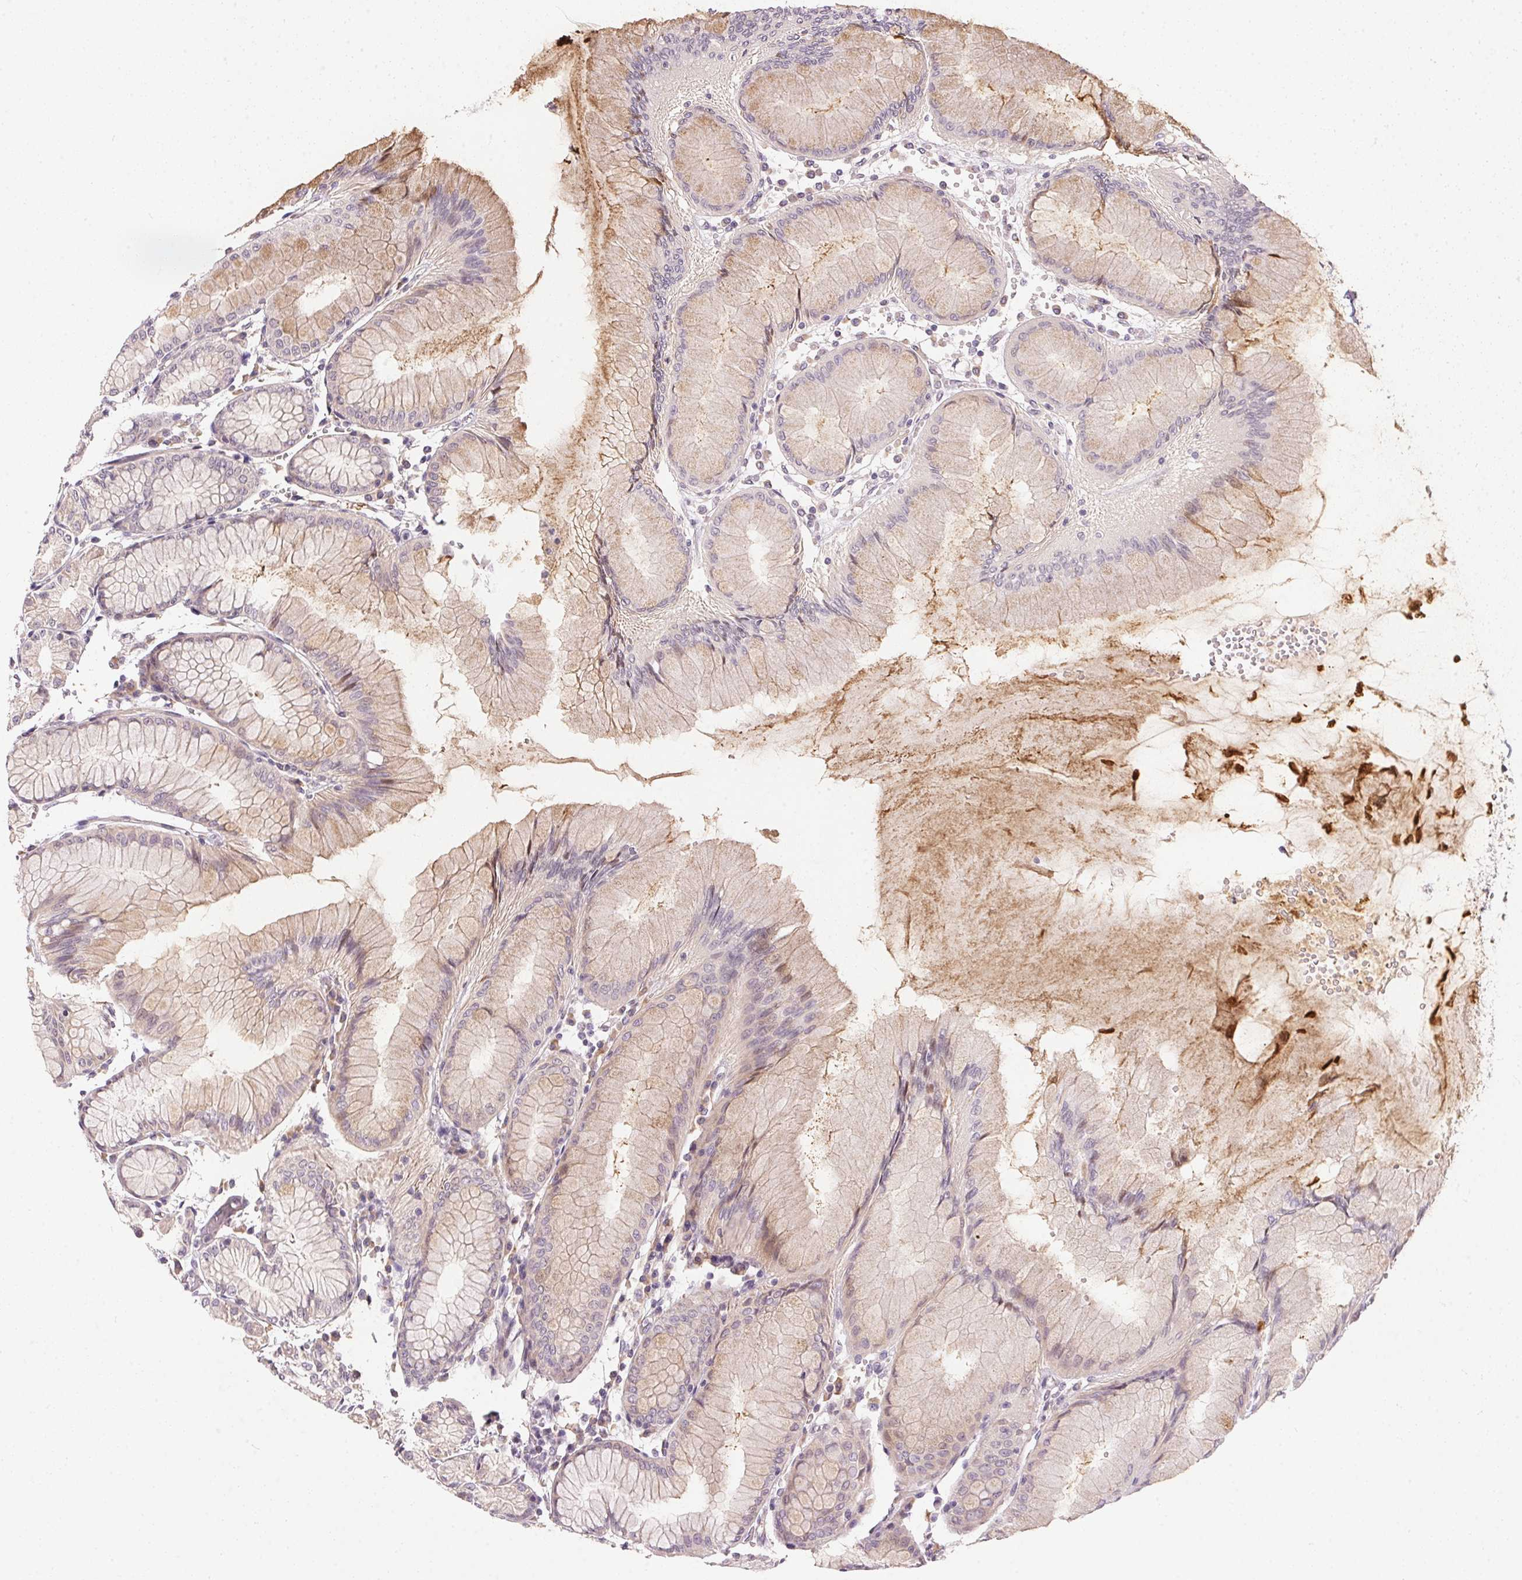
{"staining": {"intensity": "weak", "quantity": "25%-75%", "location": "cytoplasmic/membranous"}, "tissue": "stomach", "cell_type": "Glandular cells", "image_type": "normal", "snomed": [{"axis": "morphology", "description": "Normal tissue, NOS"}, {"axis": "topography", "description": "Stomach"}], "caption": "DAB immunohistochemical staining of normal human stomach exhibits weak cytoplasmic/membranous protein expression in approximately 25%-75% of glandular cells. (DAB (3,3'-diaminobenzidine) IHC, brown staining for protein, blue staining for nuclei).", "gene": "TTC23L", "patient": {"sex": "female", "age": 57}}